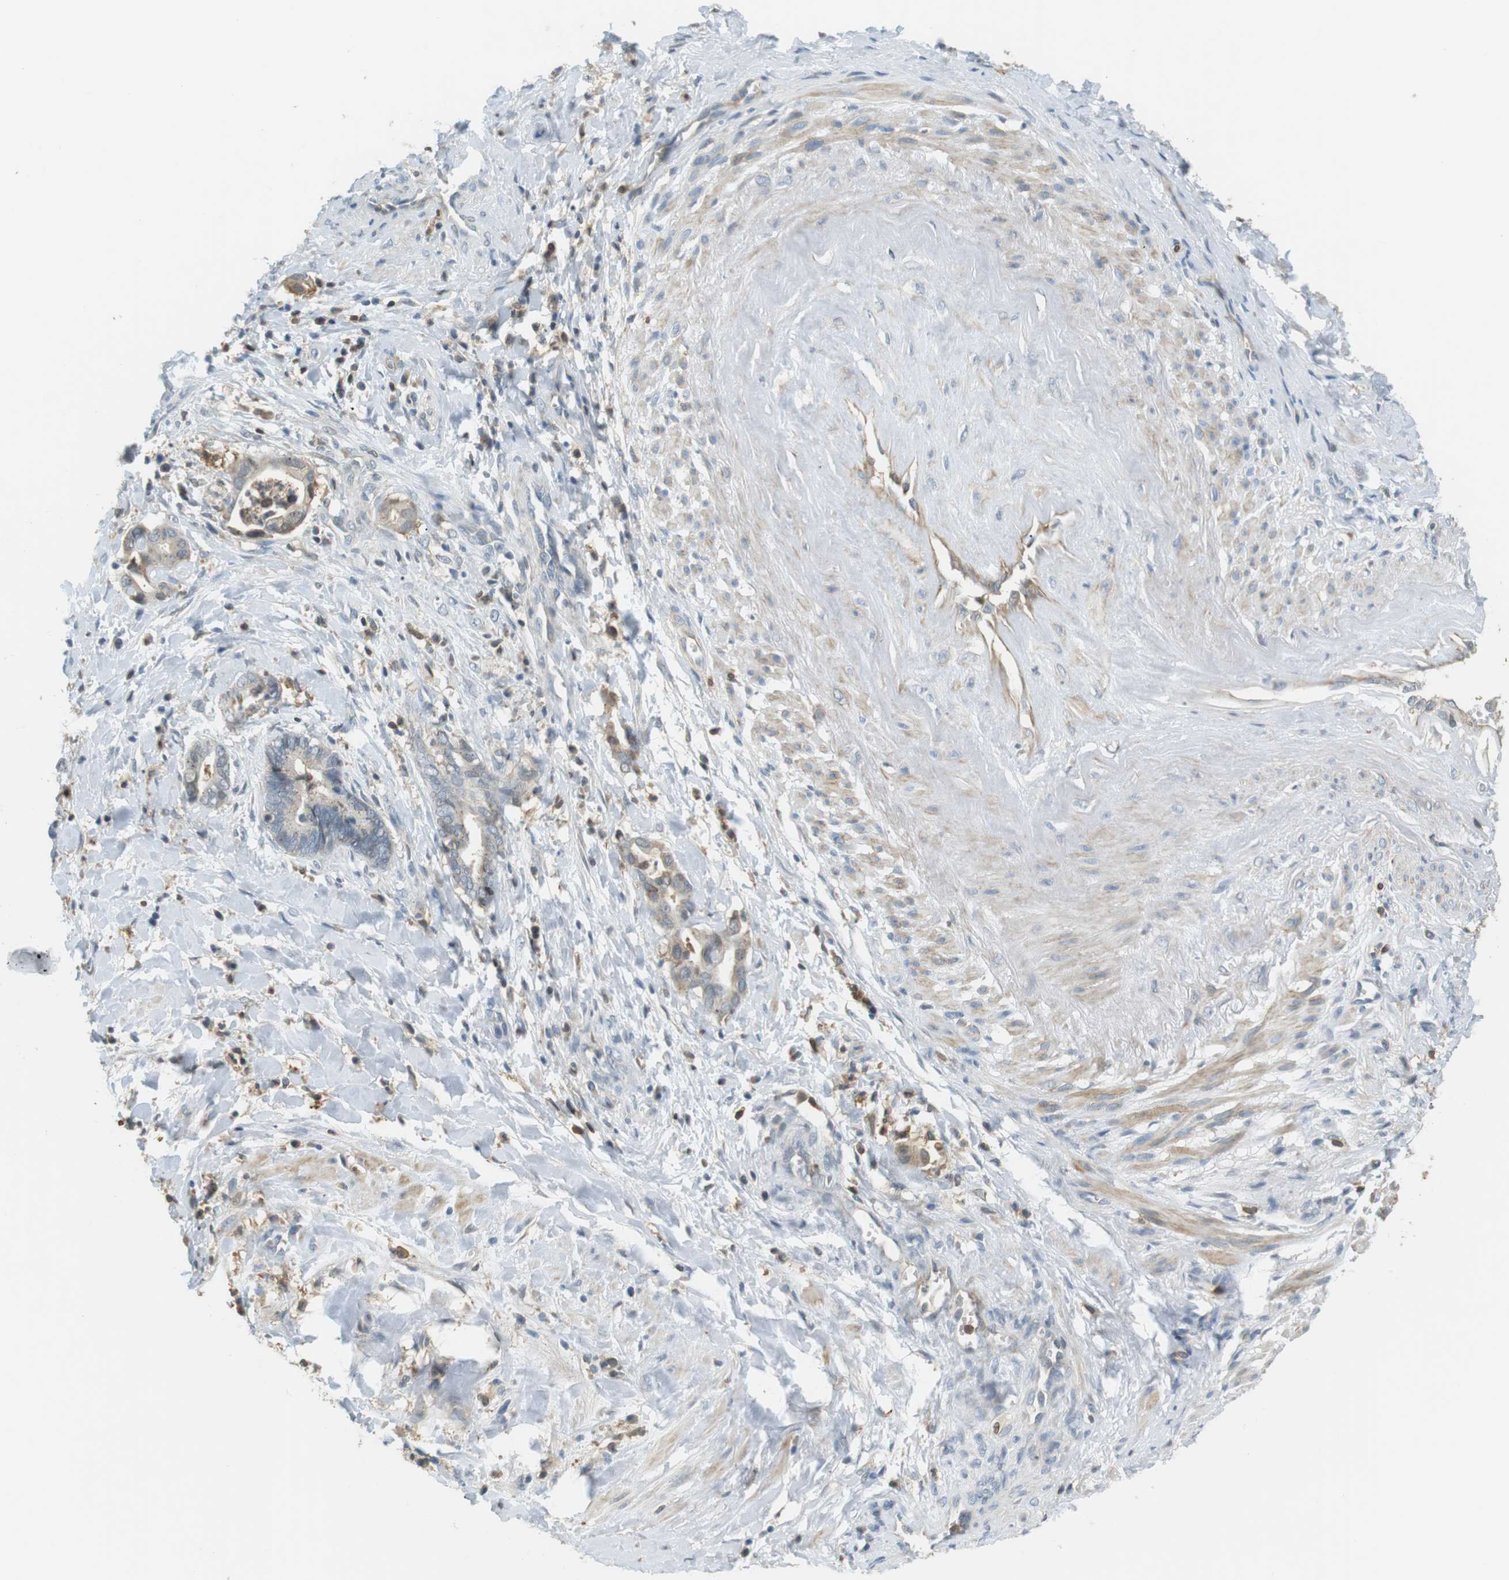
{"staining": {"intensity": "negative", "quantity": "none", "location": "none"}, "tissue": "cervical cancer", "cell_type": "Tumor cells", "image_type": "cancer", "snomed": [{"axis": "morphology", "description": "Adenocarcinoma, NOS"}, {"axis": "topography", "description": "Cervix"}], "caption": "High power microscopy image of an immunohistochemistry photomicrograph of cervical cancer, revealing no significant positivity in tumor cells. The staining was performed using DAB (3,3'-diaminobenzidine) to visualize the protein expression in brown, while the nuclei were stained in blue with hematoxylin (Magnification: 20x).", "gene": "P2RY1", "patient": {"sex": "female", "age": 44}}